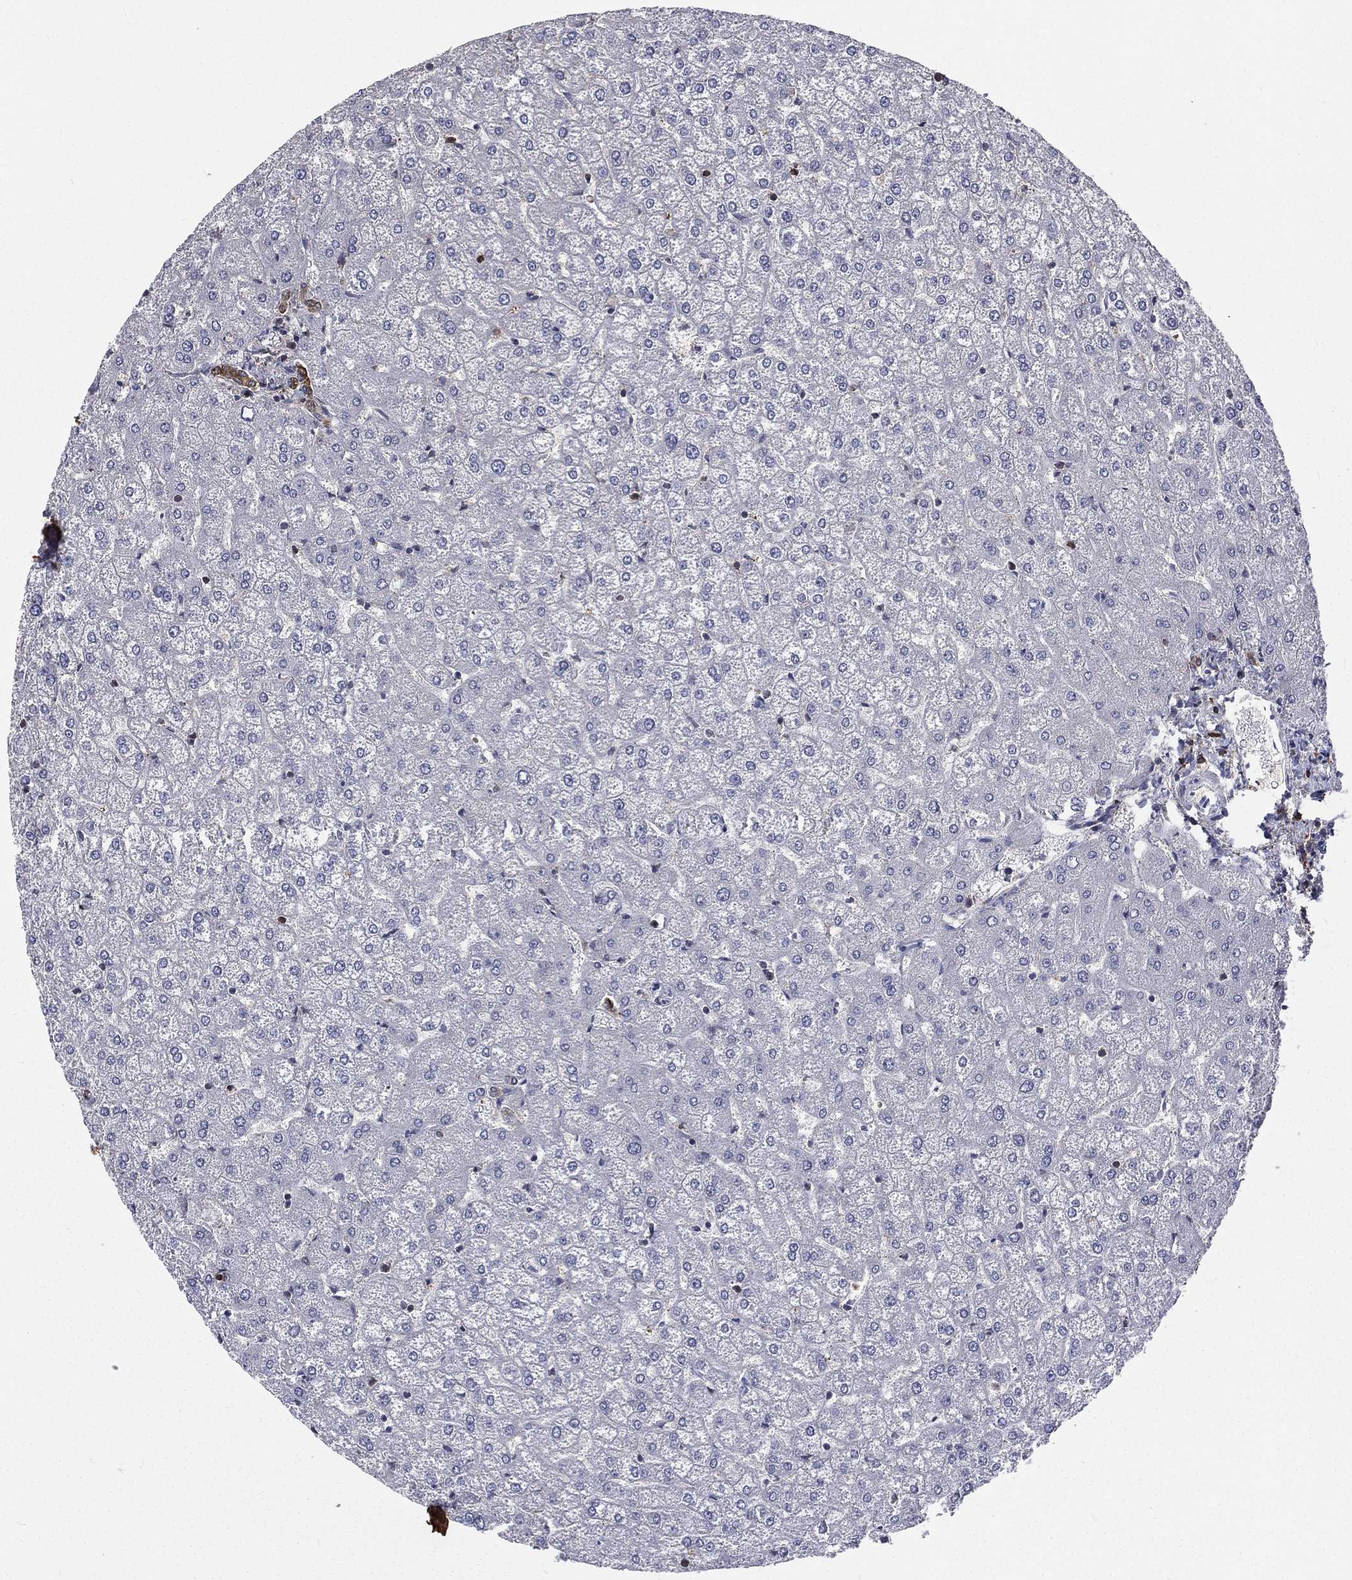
{"staining": {"intensity": "moderate", "quantity": ">75%", "location": "cytoplasmic/membranous"}, "tissue": "liver", "cell_type": "Cholangiocytes", "image_type": "normal", "snomed": [{"axis": "morphology", "description": "Normal tissue, NOS"}, {"axis": "topography", "description": "Liver"}], "caption": "Protein analysis of benign liver shows moderate cytoplasmic/membranous staining in about >75% of cholangiocytes. (DAB (3,3'-diaminobenzidine) IHC, brown staining for protein, blue staining for nuclei).", "gene": "TBC1D2", "patient": {"sex": "female", "age": 32}}